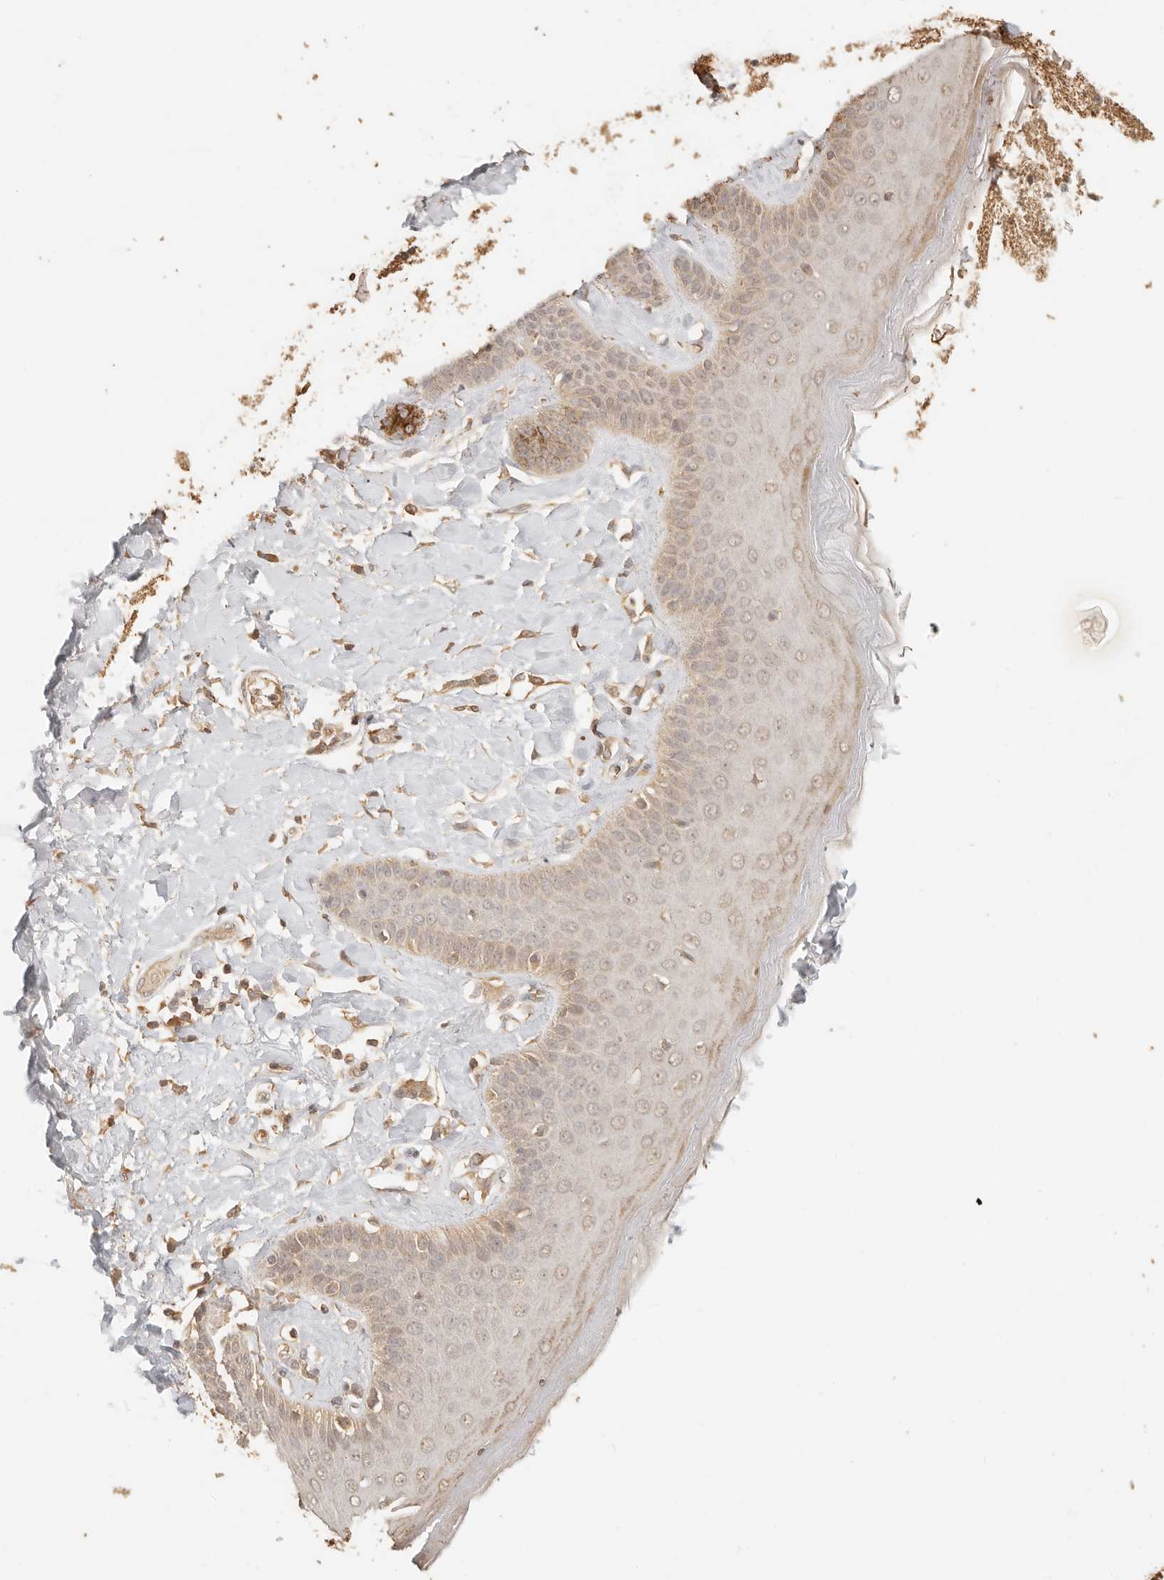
{"staining": {"intensity": "weak", "quantity": "25%-75%", "location": "cytoplasmic/membranous,nuclear"}, "tissue": "skin", "cell_type": "Epidermal cells", "image_type": "normal", "snomed": [{"axis": "morphology", "description": "Normal tissue, NOS"}, {"axis": "topography", "description": "Anal"}], "caption": "DAB immunohistochemical staining of normal human skin displays weak cytoplasmic/membranous,nuclear protein expression in about 25%-75% of epidermal cells. (DAB IHC, brown staining for protein, blue staining for nuclei).", "gene": "INTS11", "patient": {"sex": "male", "age": 69}}